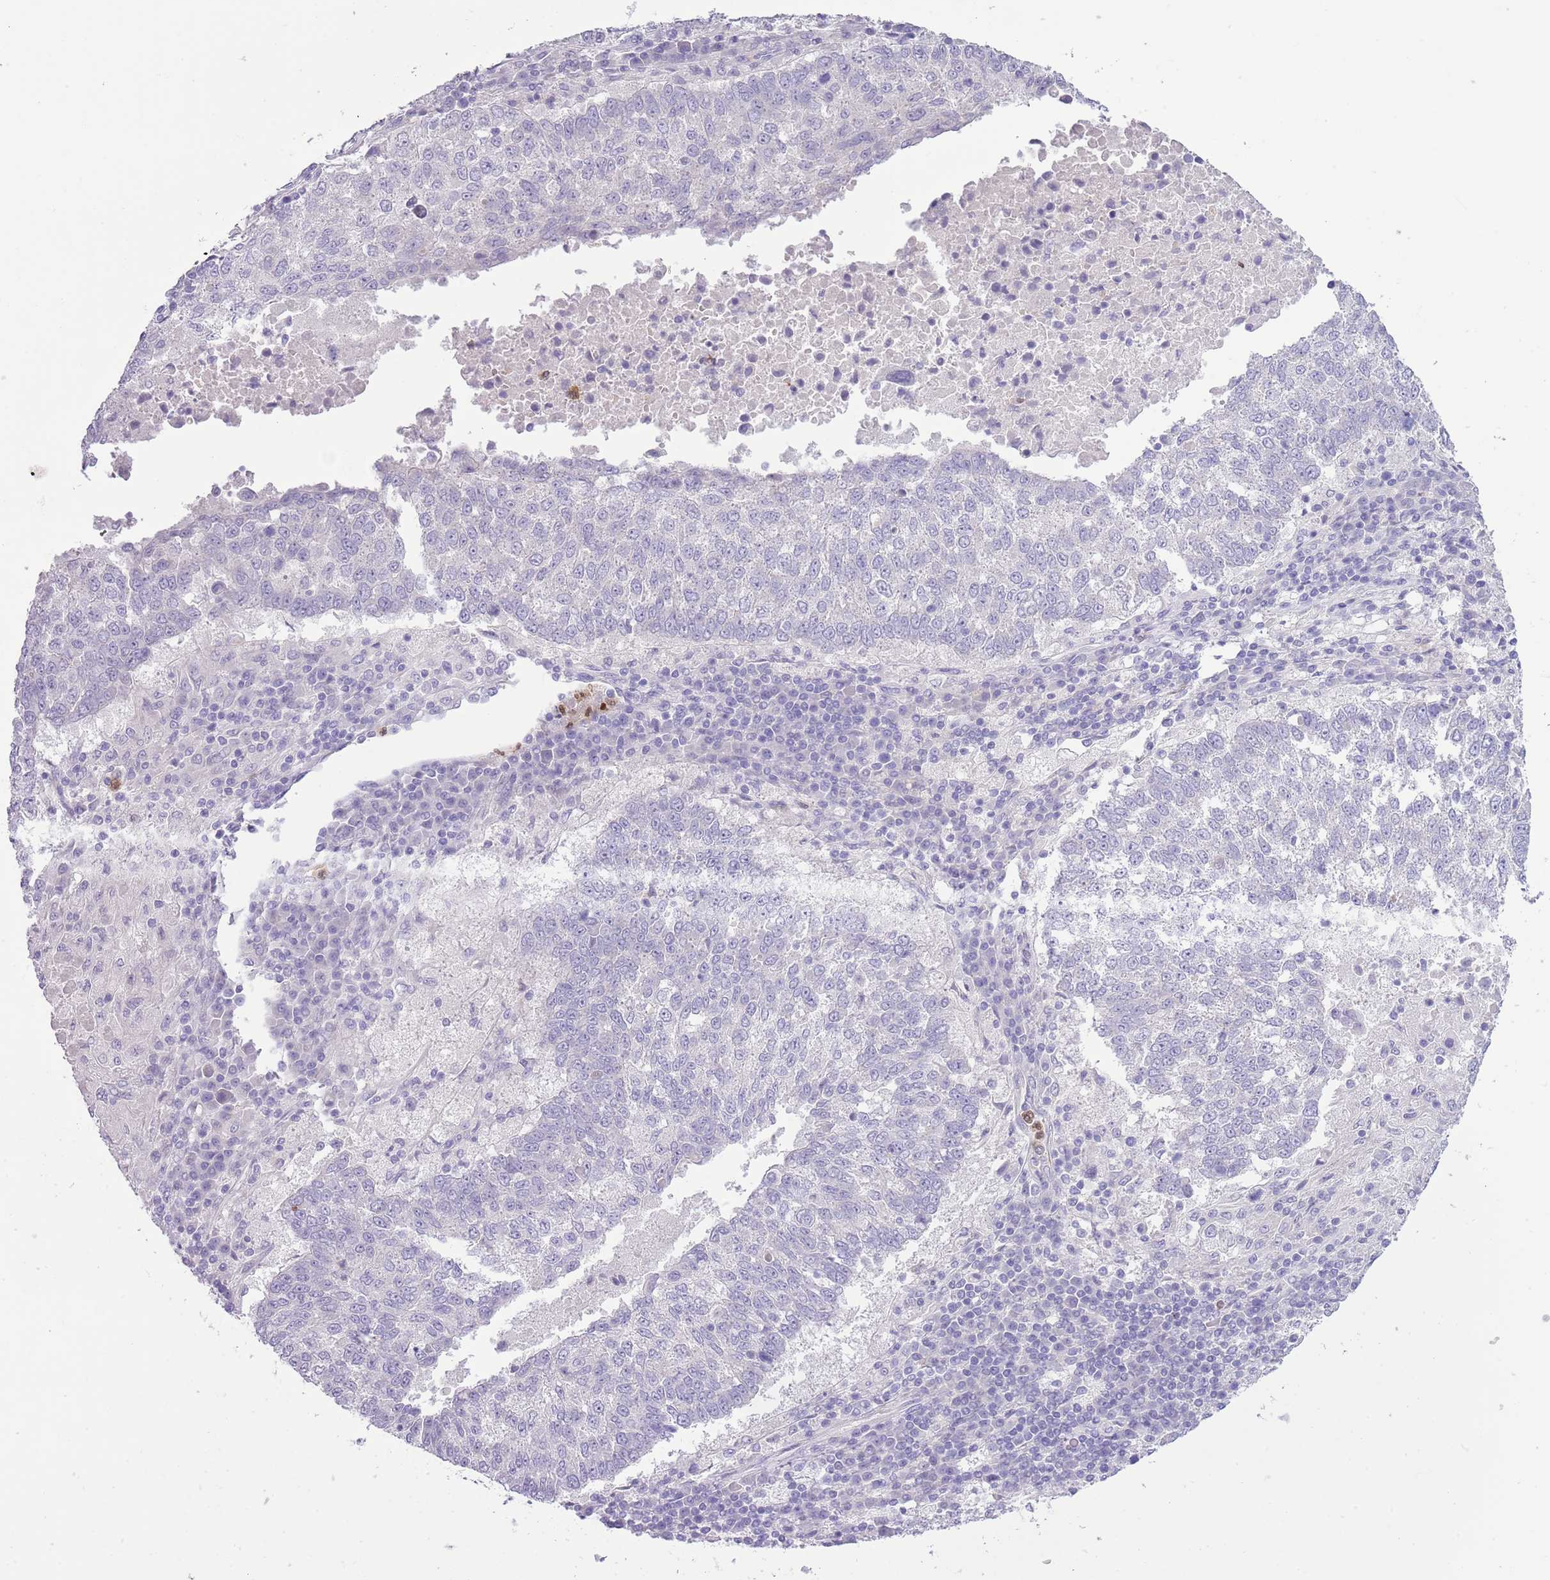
{"staining": {"intensity": "negative", "quantity": "none", "location": "none"}, "tissue": "lung cancer", "cell_type": "Tumor cells", "image_type": "cancer", "snomed": [{"axis": "morphology", "description": "Squamous cell carcinoma, NOS"}, {"axis": "topography", "description": "Lung"}], "caption": "The image demonstrates no significant staining in tumor cells of lung cancer. (DAB (3,3'-diaminobenzidine) IHC with hematoxylin counter stain).", "gene": "OR6M1", "patient": {"sex": "male", "age": 73}}